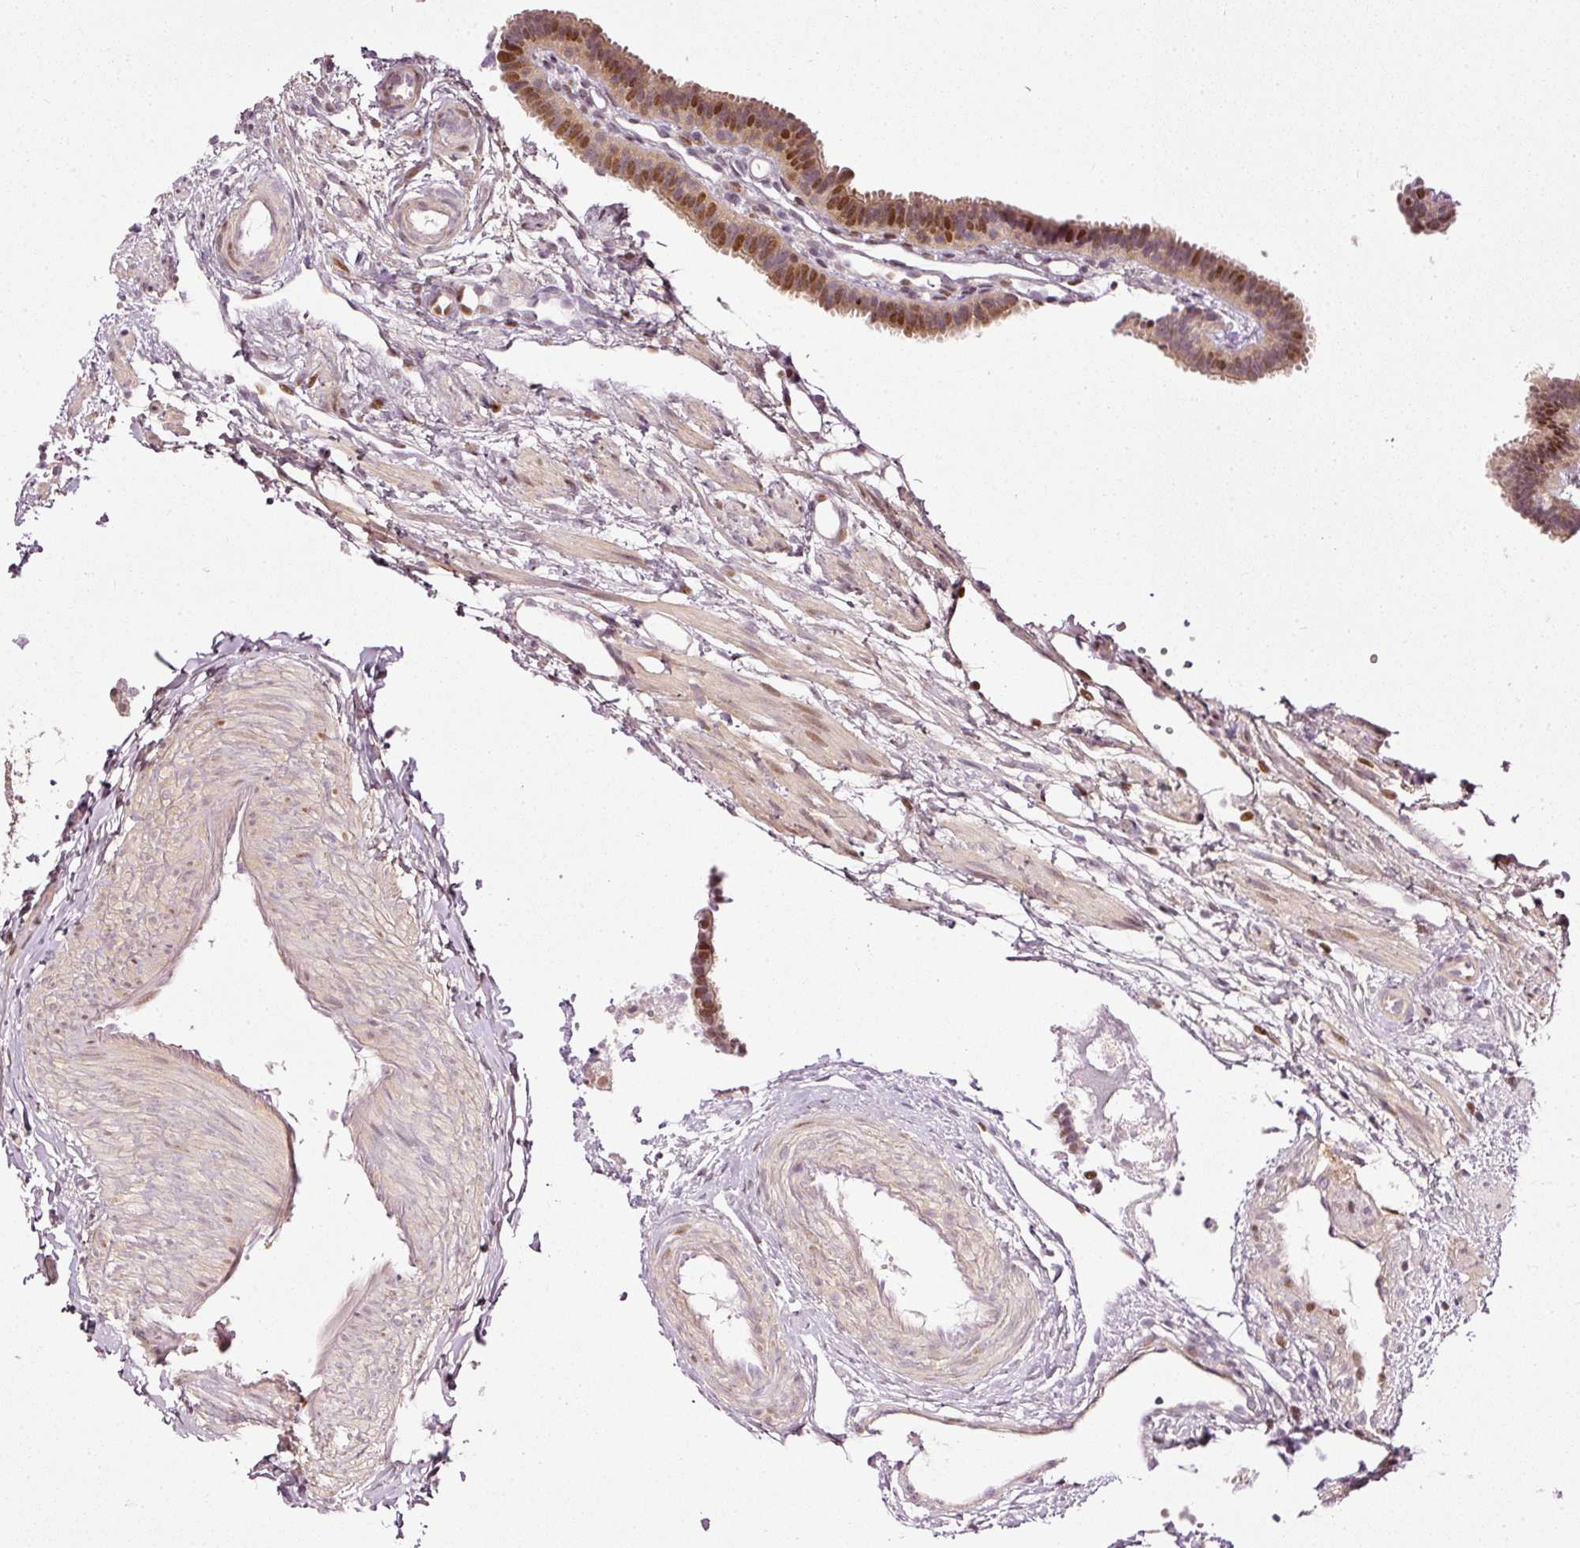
{"staining": {"intensity": "moderate", "quantity": "<25%", "location": "nuclear"}, "tissue": "fallopian tube", "cell_type": "Glandular cells", "image_type": "normal", "snomed": [{"axis": "morphology", "description": "Normal tissue, NOS"}, {"axis": "topography", "description": "Fallopian tube"}], "caption": "The immunohistochemical stain labels moderate nuclear expression in glandular cells of benign fallopian tube. (Brightfield microscopy of DAB IHC at high magnification).", "gene": "ZNF778", "patient": {"sex": "female", "age": 37}}